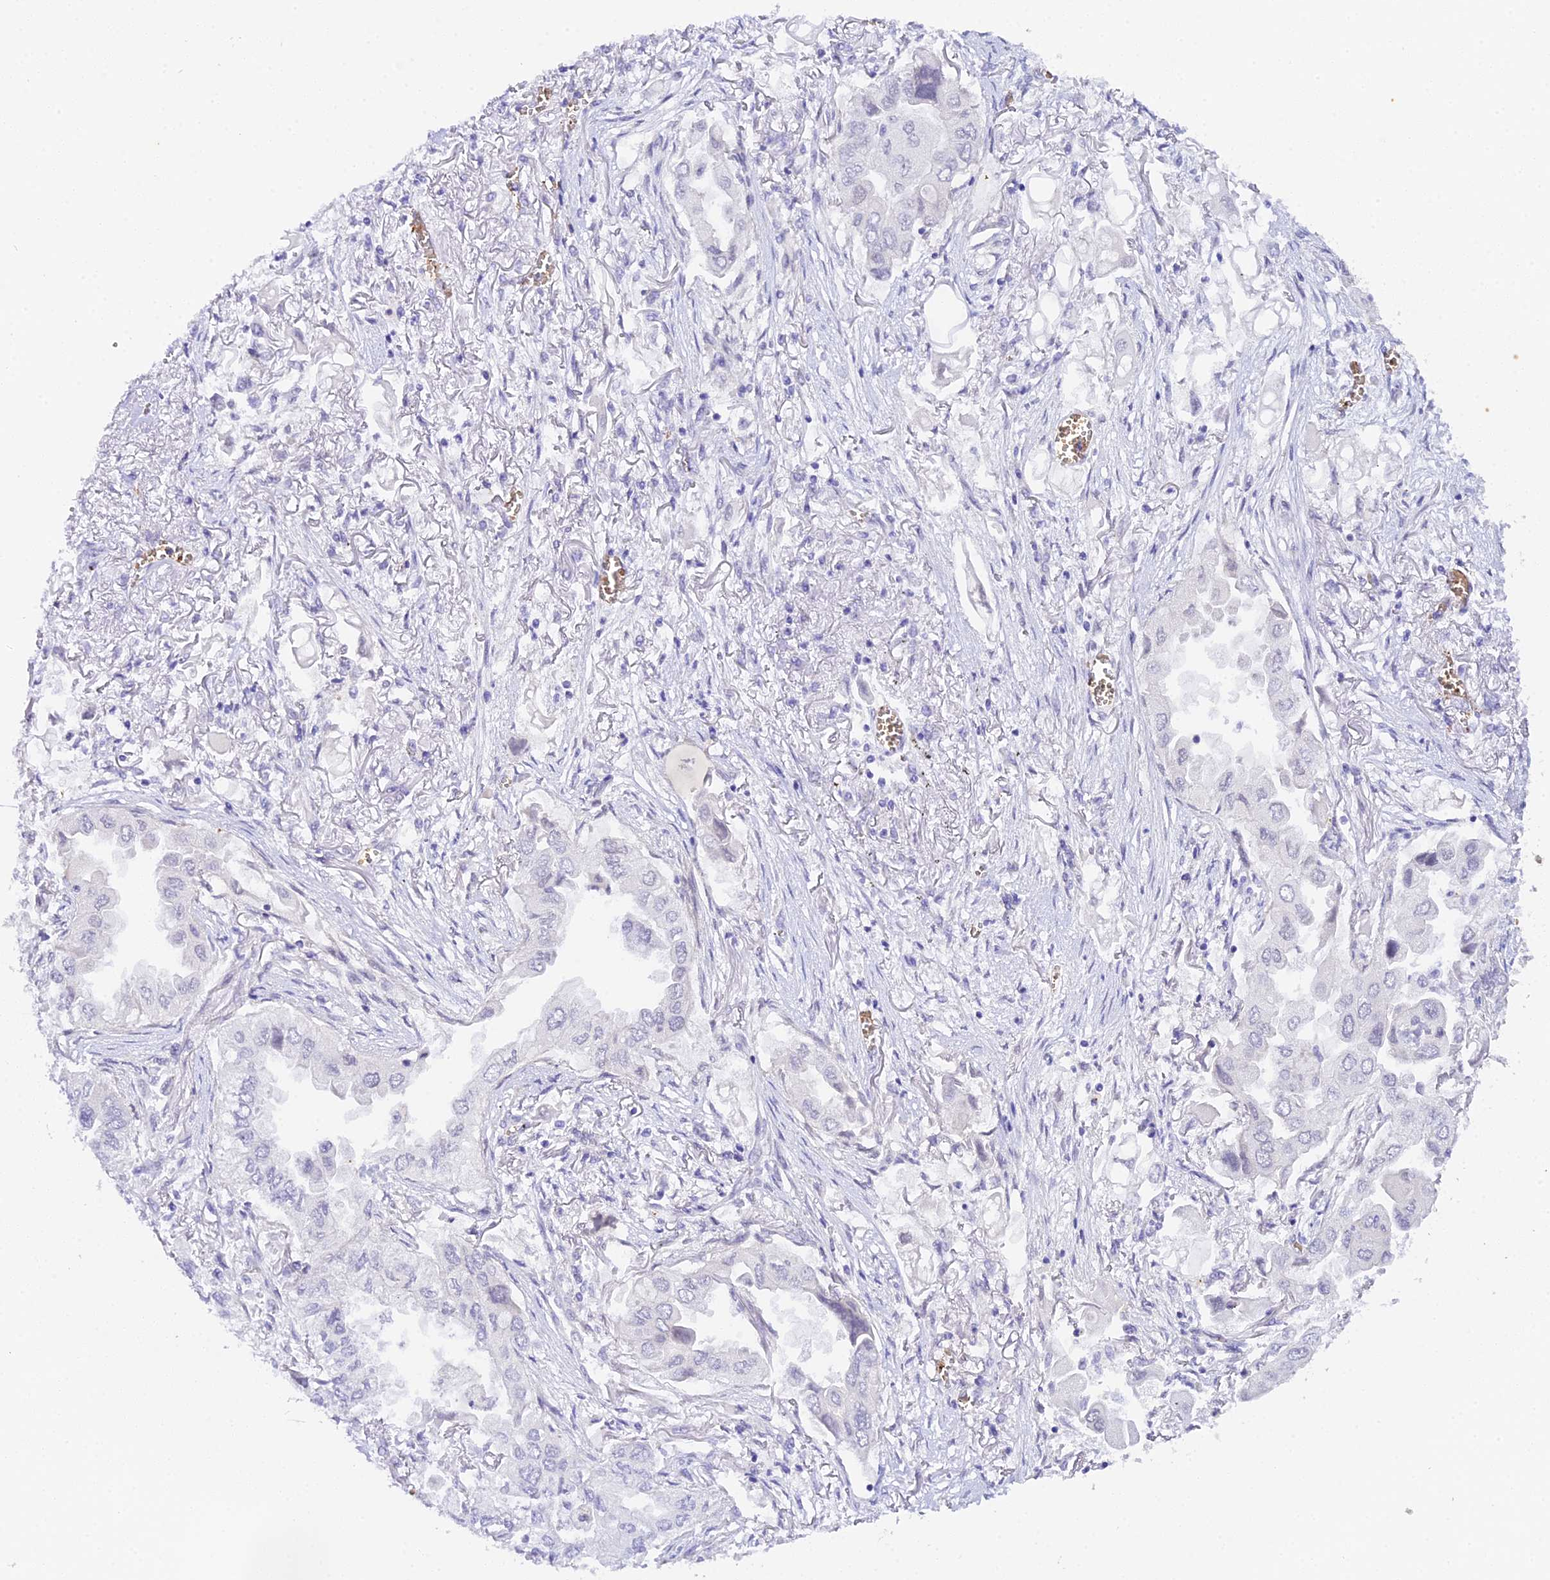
{"staining": {"intensity": "negative", "quantity": "none", "location": "none"}, "tissue": "lung cancer", "cell_type": "Tumor cells", "image_type": "cancer", "snomed": [{"axis": "morphology", "description": "Adenocarcinoma, NOS"}, {"axis": "topography", "description": "Lung"}], "caption": "A histopathology image of adenocarcinoma (lung) stained for a protein displays no brown staining in tumor cells.", "gene": "CFAP45", "patient": {"sex": "female", "age": 76}}